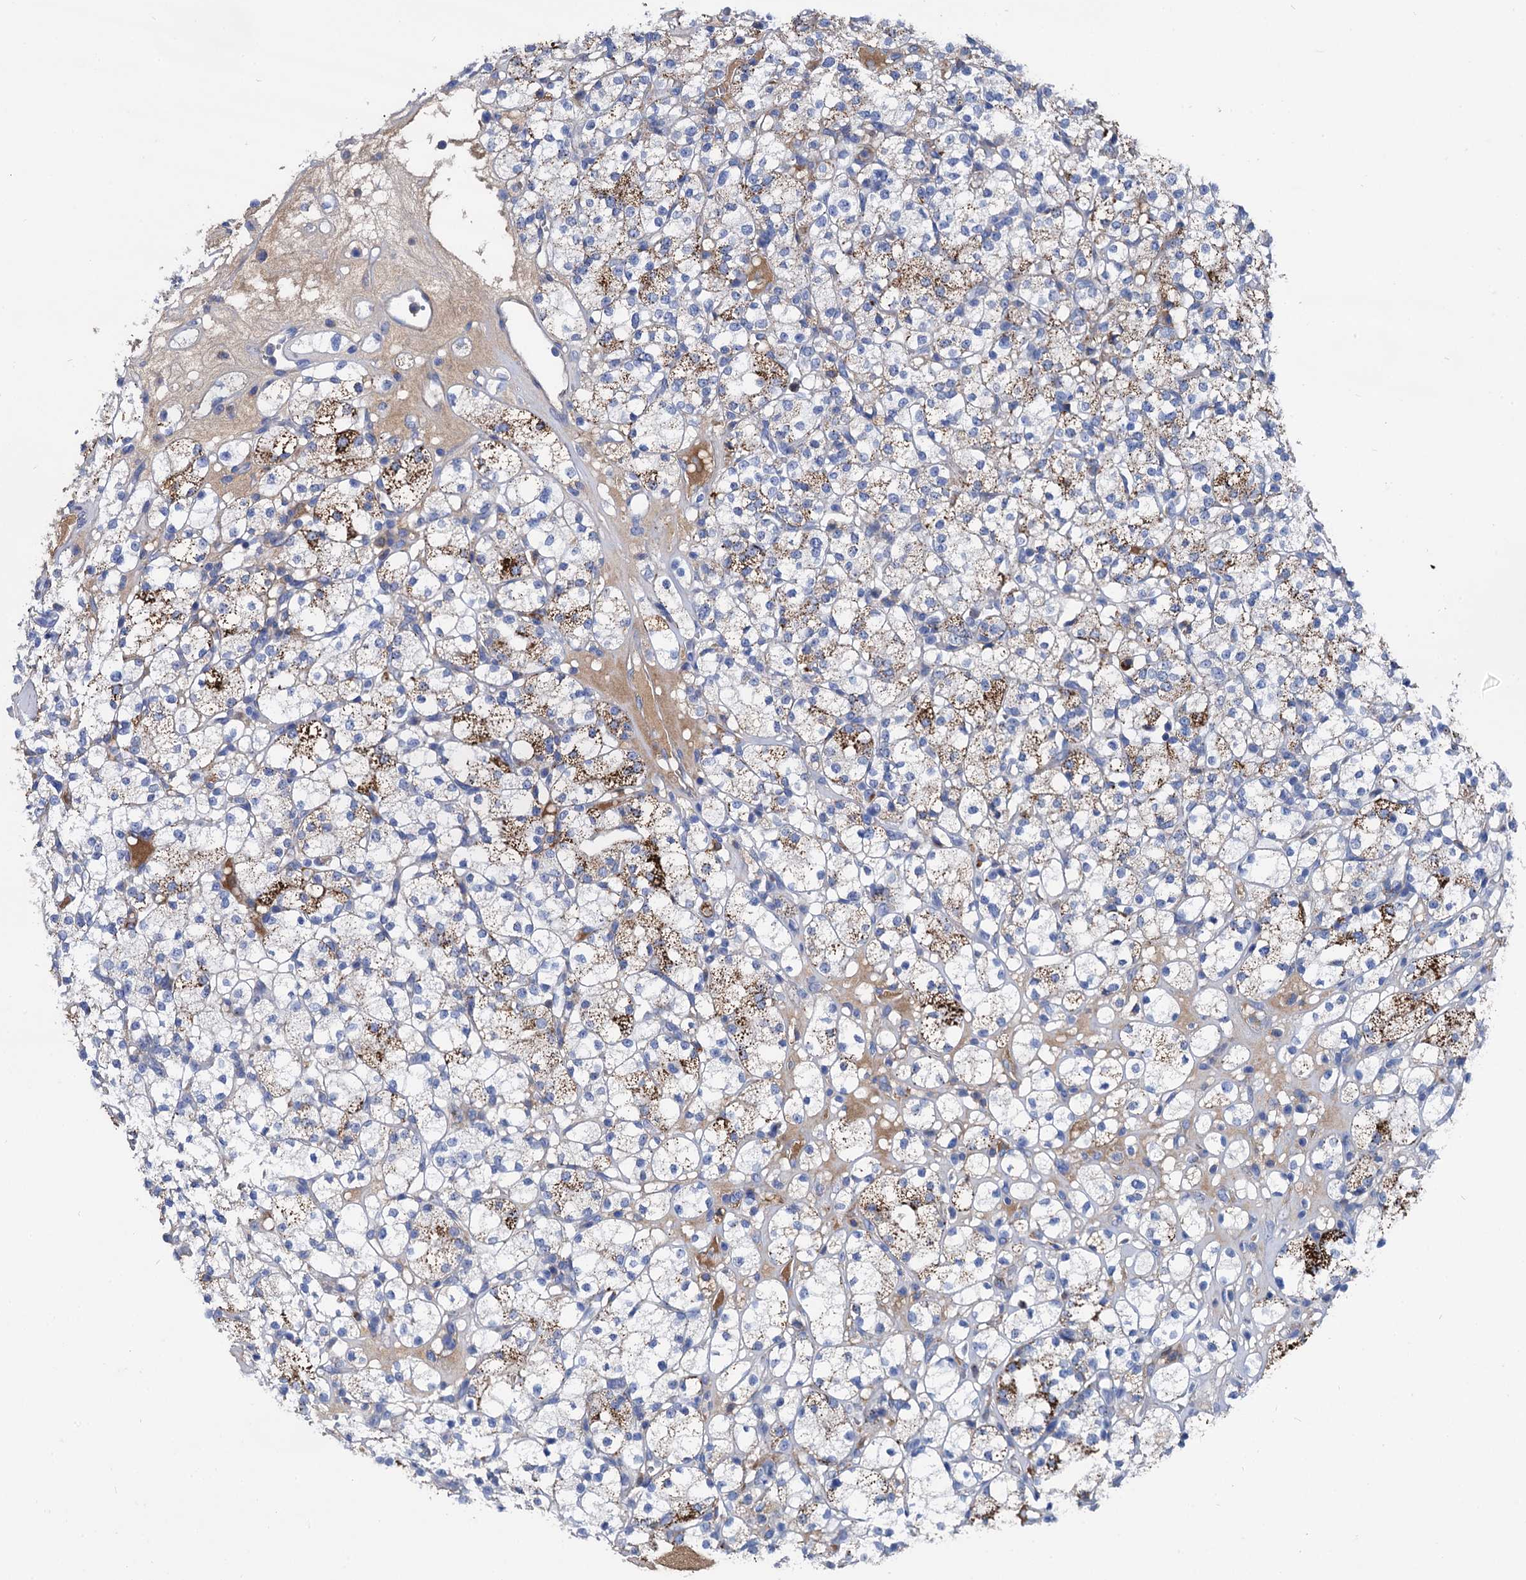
{"staining": {"intensity": "moderate", "quantity": "25%-75%", "location": "cytoplasmic/membranous"}, "tissue": "renal cancer", "cell_type": "Tumor cells", "image_type": "cancer", "snomed": [{"axis": "morphology", "description": "Adenocarcinoma, NOS"}, {"axis": "topography", "description": "Kidney"}], "caption": "Protein staining demonstrates moderate cytoplasmic/membranous positivity in about 25%-75% of tumor cells in renal cancer (adenocarcinoma). The staining was performed using DAB, with brown indicating positive protein expression. Nuclei are stained blue with hematoxylin.", "gene": "APOD", "patient": {"sex": "male", "age": 77}}